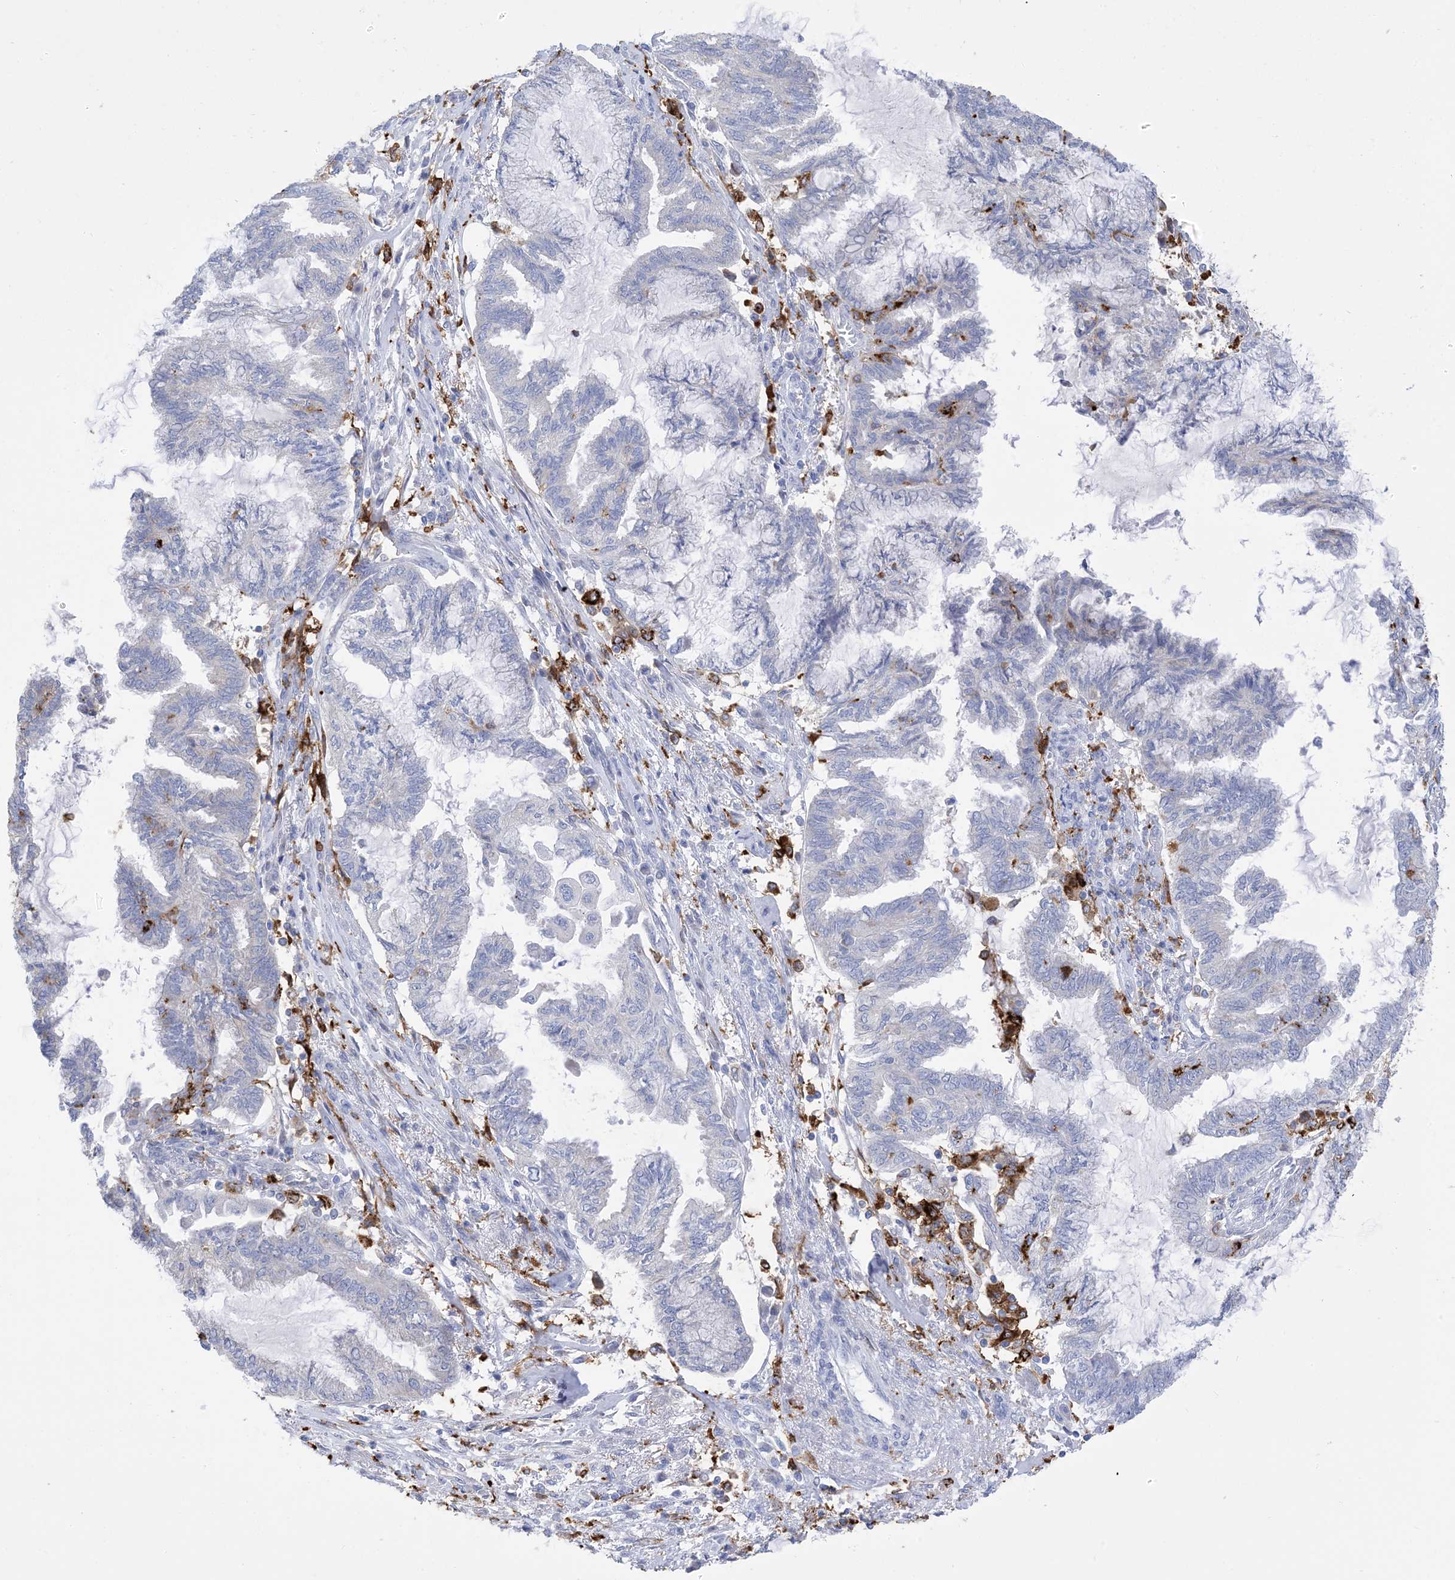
{"staining": {"intensity": "negative", "quantity": "none", "location": "none"}, "tissue": "endometrial cancer", "cell_type": "Tumor cells", "image_type": "cancer", "snomed": [{"axis": "morphology", "description": "Adenocarcinoma, NOS"}, {"axis": "topography", "description": "Endometrium"}], "caption": "This is an immunohistochemistry (IHC) photomicrograph of human endometrial cancer. There is no positivity in tumor cells.", "gene": "DPH3", "patient": {"sex": "female", "age": 86}}